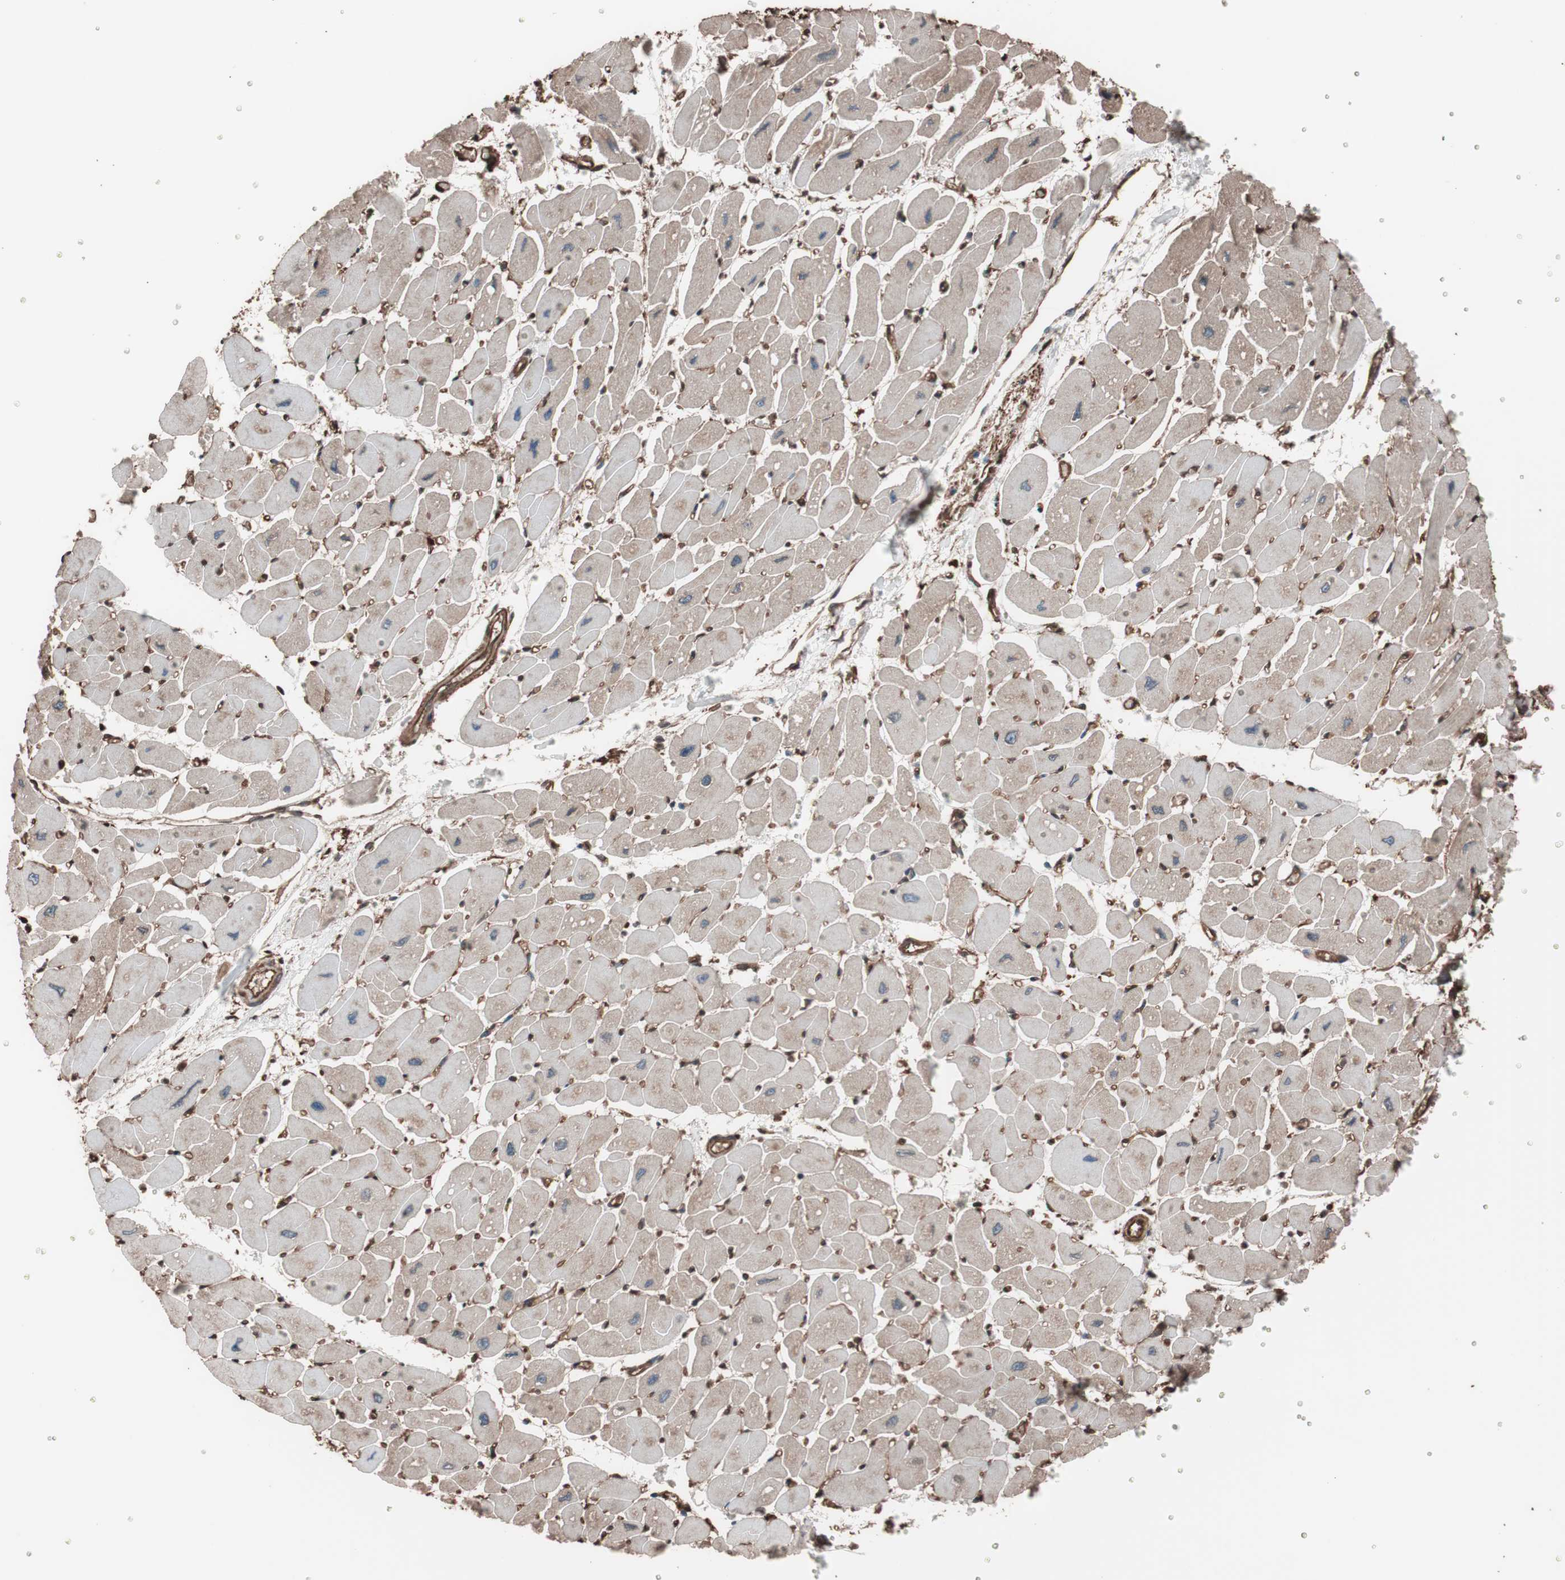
{"staining": {"intensity": "weak", "quantity": ">75%", "location": "cytoplasmic/membranous"}, "tissue": "heart muscle", "cell_type": "Cardiomyocytes", "image_type": "normal", "snomed": [{"axis": "morphology", "description": "Normal tissue, NOS"}, {"axis": "topography", "description": "Heart"}], "caption": "This is an image of immunohistochemistry staining of normal heart muscle, which shows weak positivity in the cytoplasmic/membranous of cardiomyocytes.", "gene": "CALM2", "patient": {"sex": "female", "age": 54}}